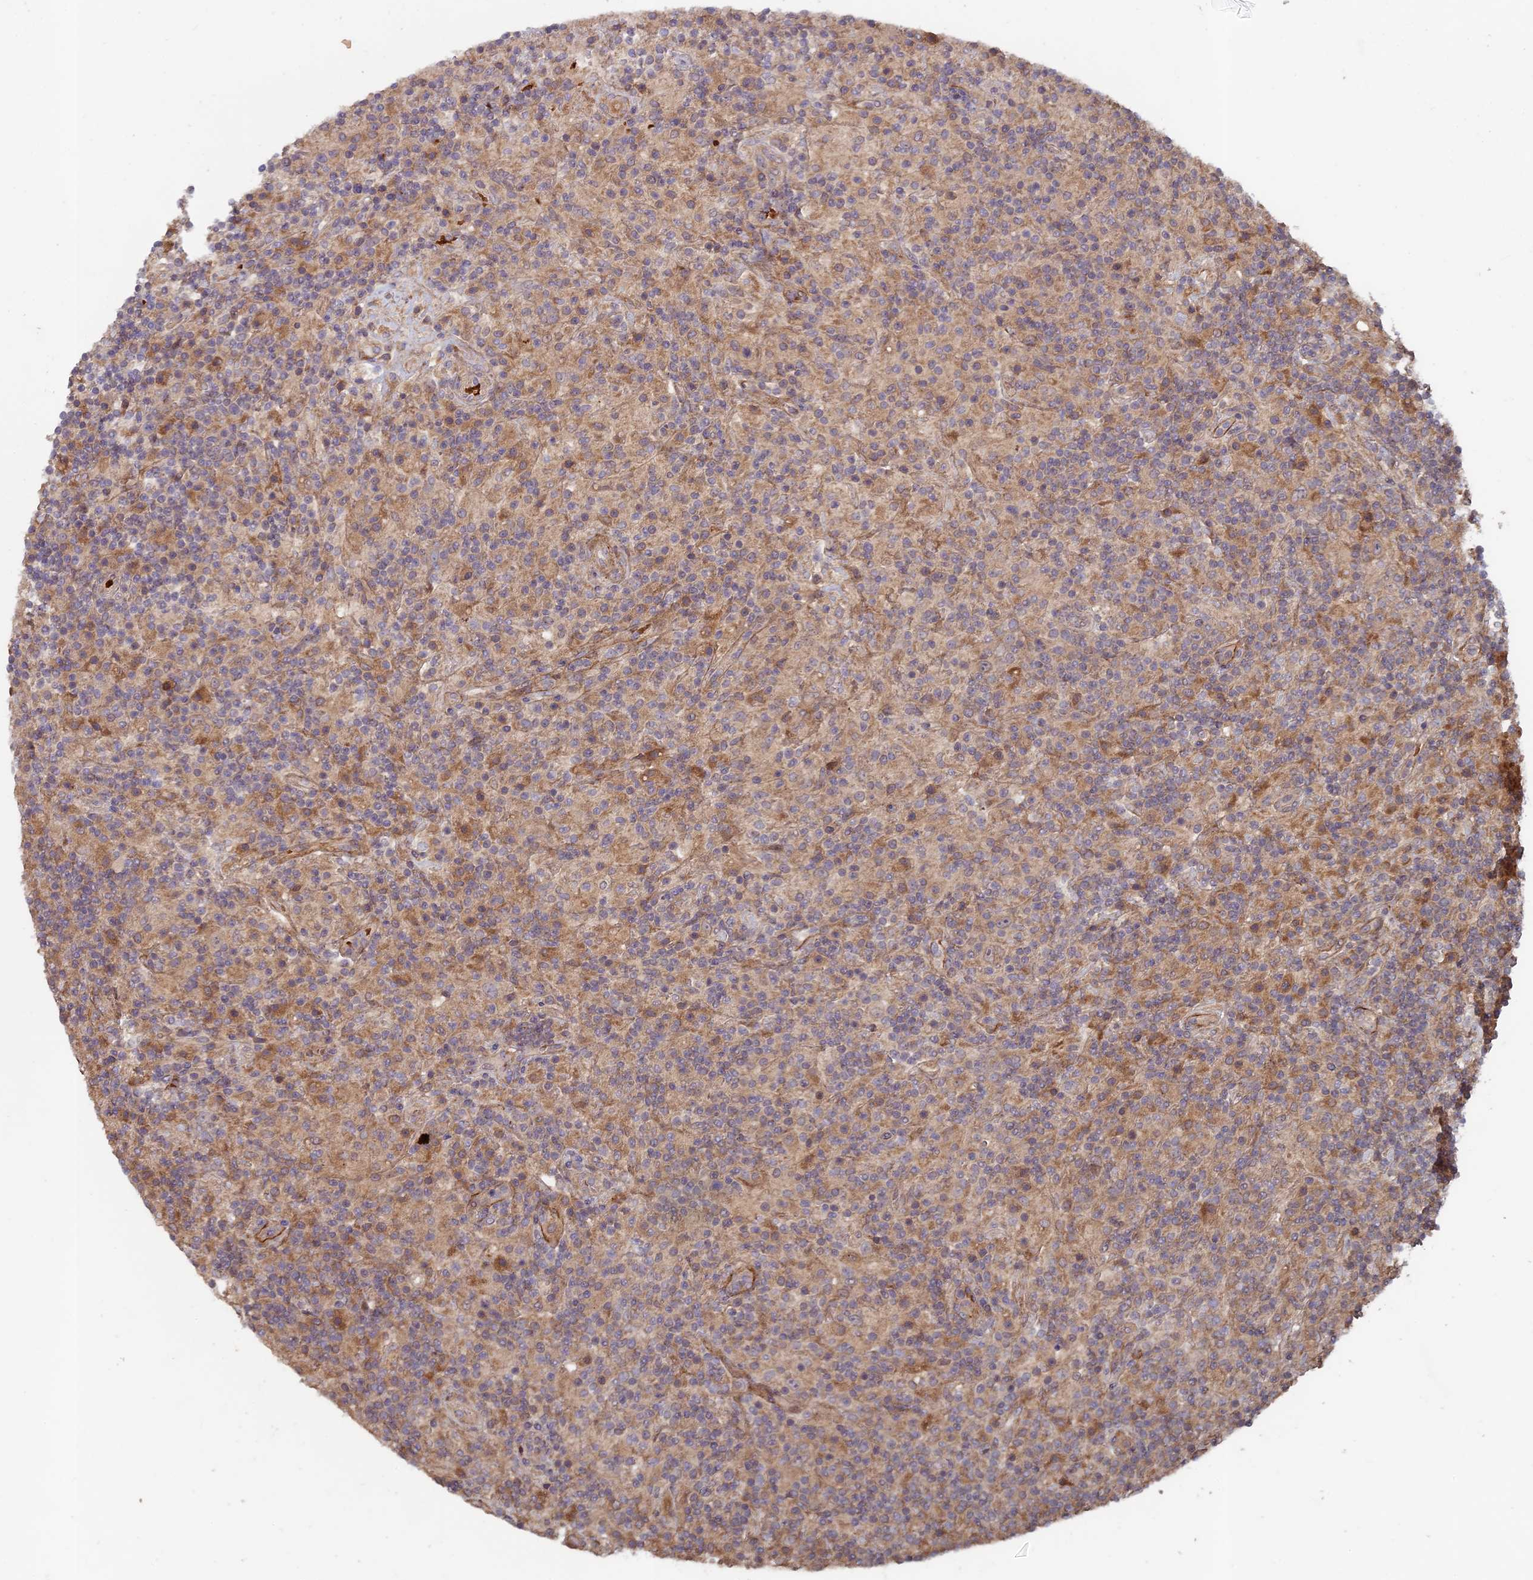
{"staining": {"intensity": "weak", "quantity": "25%-75%", "location": "cytoplasmic/membranous"}, "tissue": "lymphoma", "cell_type": "Tumor cells", "image_type": "cancer", "snomed": [{"axis": "morphology", "description": "Hodgkin's disease, NOS"}, {"axis": "topography", "description": "Lymph node"}], "caption": "Approximately 25%-75% of tumor cells in Hodgkin's disease show weak cytoplasmic/membranous protein expression as visualized by brown immunohistochemical staining.", "gene": "RCCD1", "patient": {"sex": "male", "age": 70}}